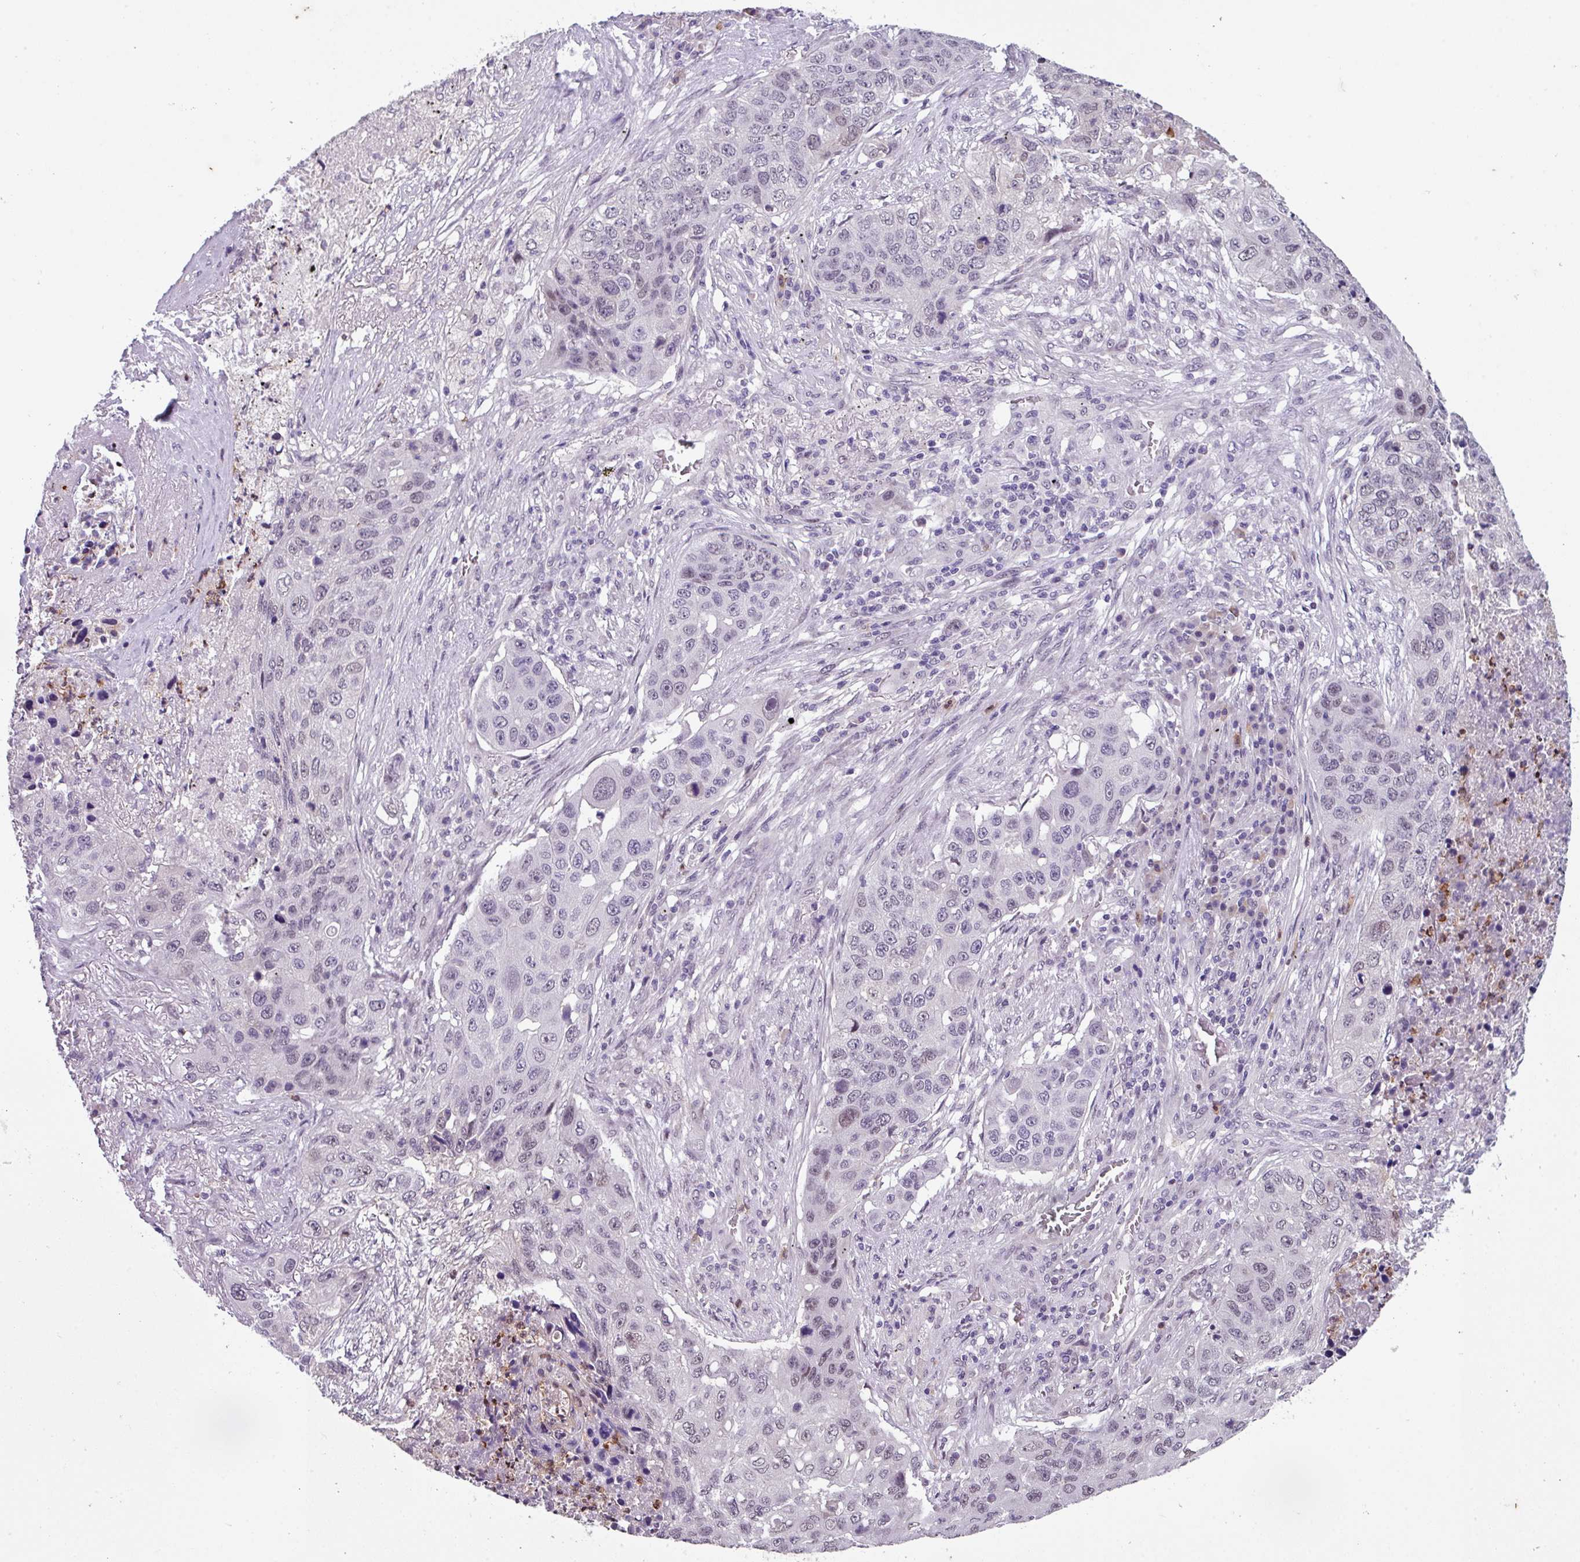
{"staining": {"intensity": "negative", "quantity": "none", "location": "none"}, "tissue": "lung cancer", "cell_type": "Tumor cells", "image_type": "cancer", "snomed": [{"axis": "morphology", "description": "Squamous cell carcinoma, NOS"}, {"axis": "topography", "description": "Lung"}], "caption": "This photomicrograph is of lung squamous cell carcinoma stained with IHC to label a protein in brown with the nuclei are counter-stained blue. There is no staining in tumor cells.", "gene": "ZFP3", "patient": {"sex": "female", "age": 63}}